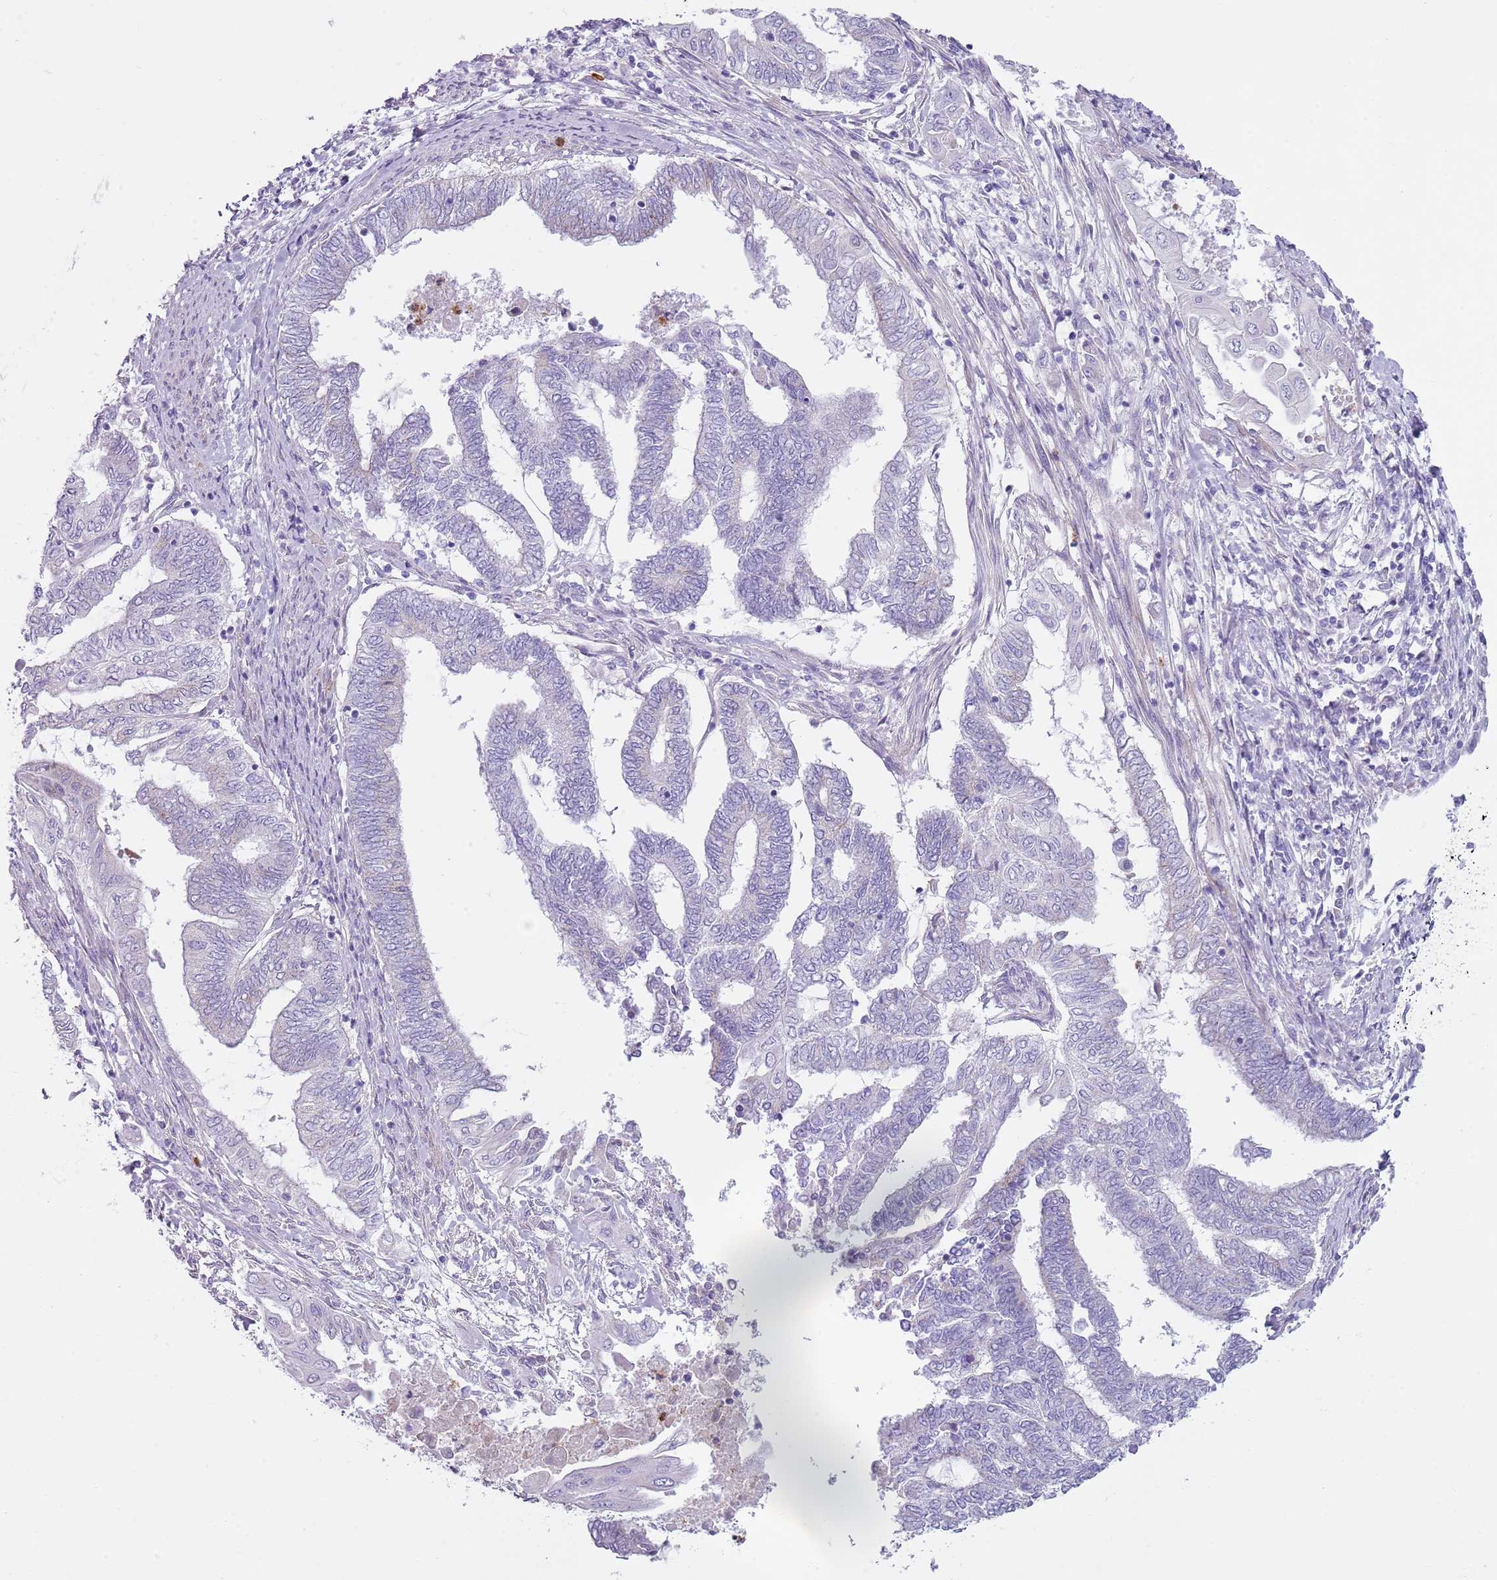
{"staining": {"intensity": "negative", "quantity": "none", "location": "none"}, "tissue": "endometrial cancer", "cell_type": "Tumor cells", "image_type": "cancer", "snomed": [{"axis": "morphology", "description": "Adenocarcinoma, NOS"}, {"axis": "topography", "description": "Uterus"}, {"axis": "topography", "description": "Endometrium"}], "caption": "Immunohistochemistry (IHC) of endometrial cancer shows no expression in tumor cells.", "gene": "CD177", "patient": {"sex": "female", "age": 70}}